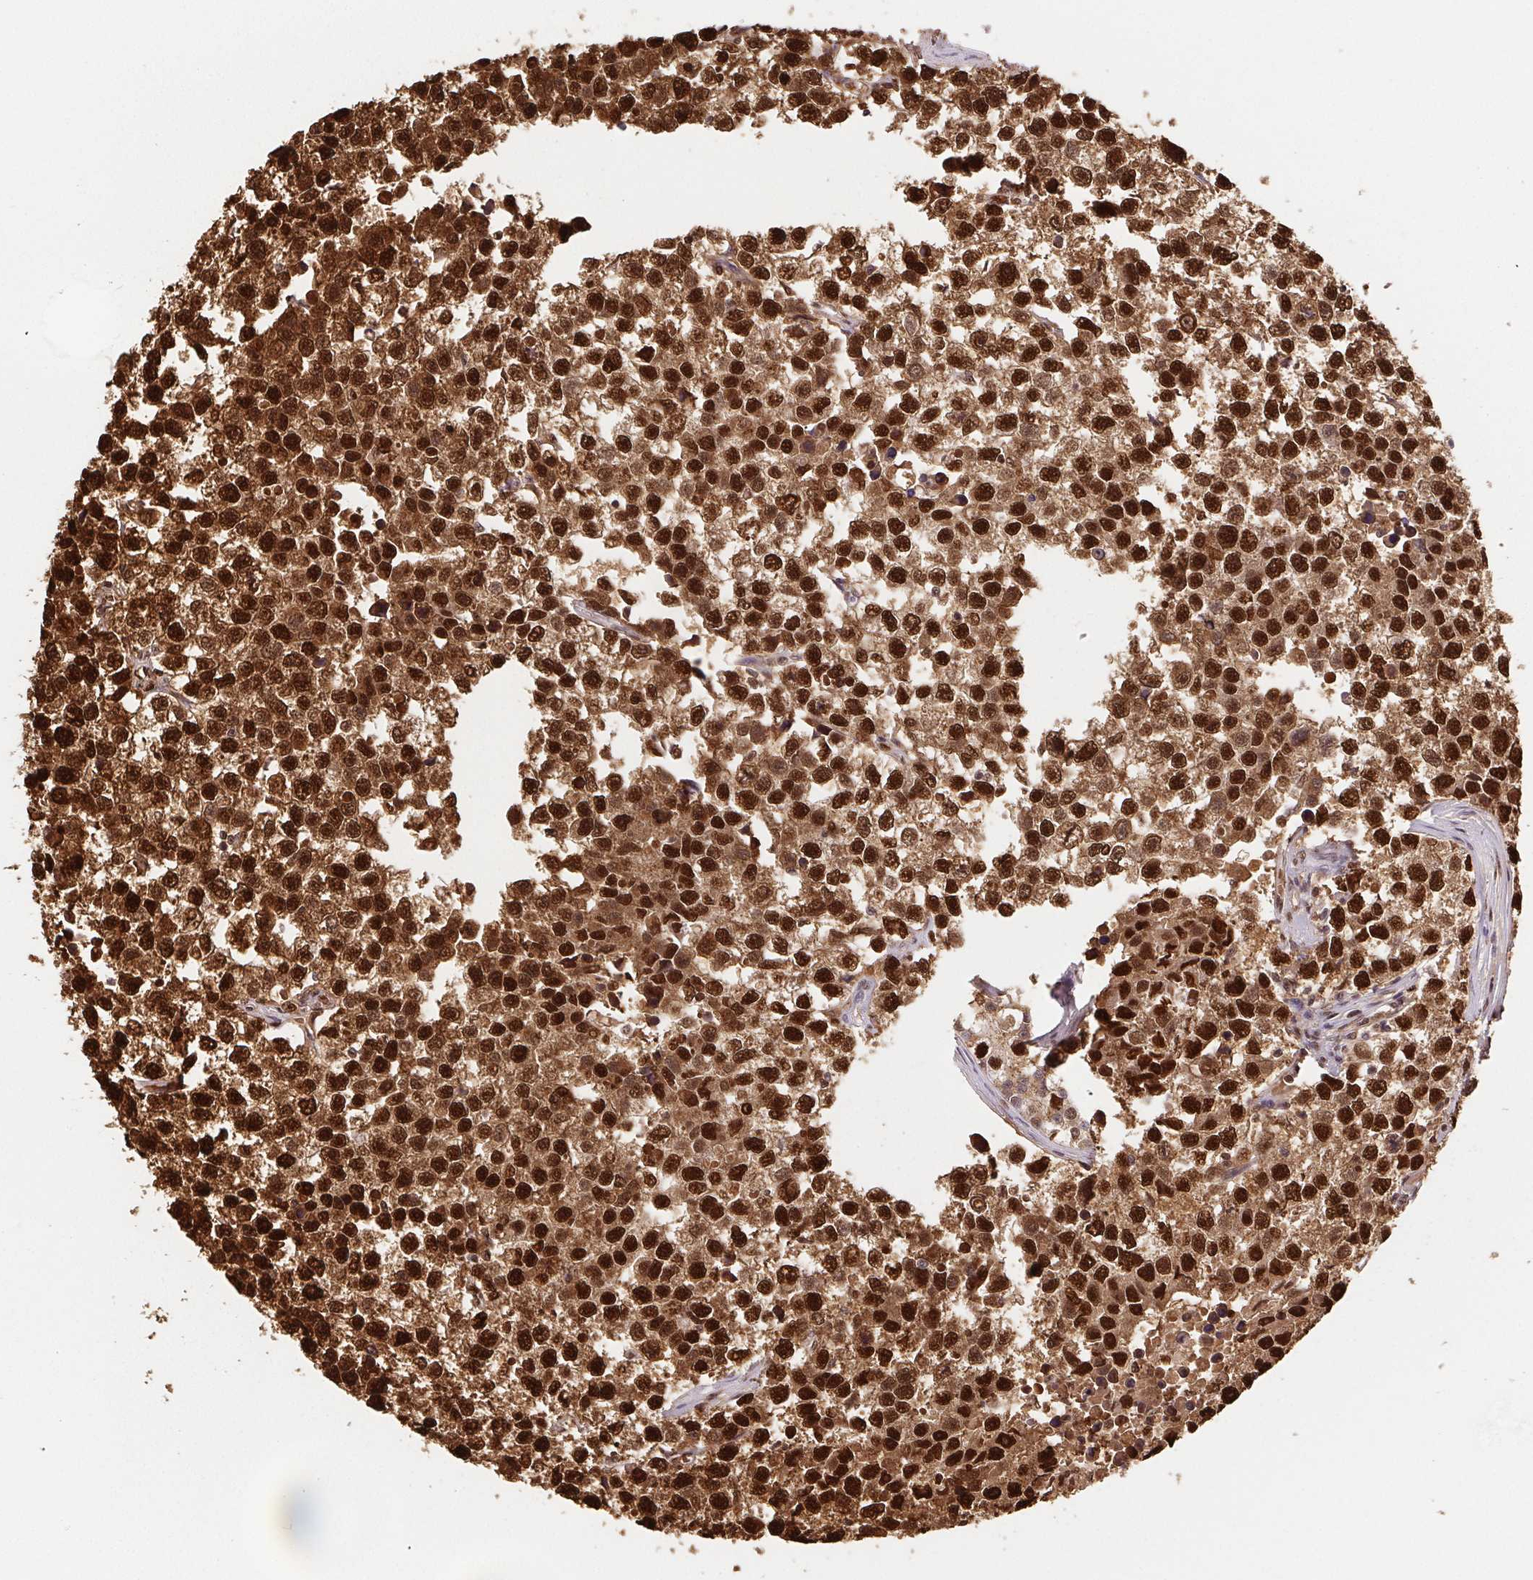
{"staining": {"intensity": "strong", "quantity": ">75%", "location": "cytoplasmic/membranous,nuclear"}, "tissue": "testis cancer", "cell_type": "Tumor cells", "image_type": "cancer", "snomed": [{"axis": "morphology", "description": "Seminoma, NOS"}, {"axis": "topography", "description": "Testis"}], "caption": "Tumor cells display high levels of strong cytoplasmic/membranous and nuclear expression in approximately >75% of cells in human testis seminoma. The protein of interest is stained brown, and the nuclei are stained in blue (DAB (3,3'-diaminobenzidine) IHC with brightfield microscopy, high magnification).", "gene": "SET", "patient": {"sex": "male", "age": 26}}